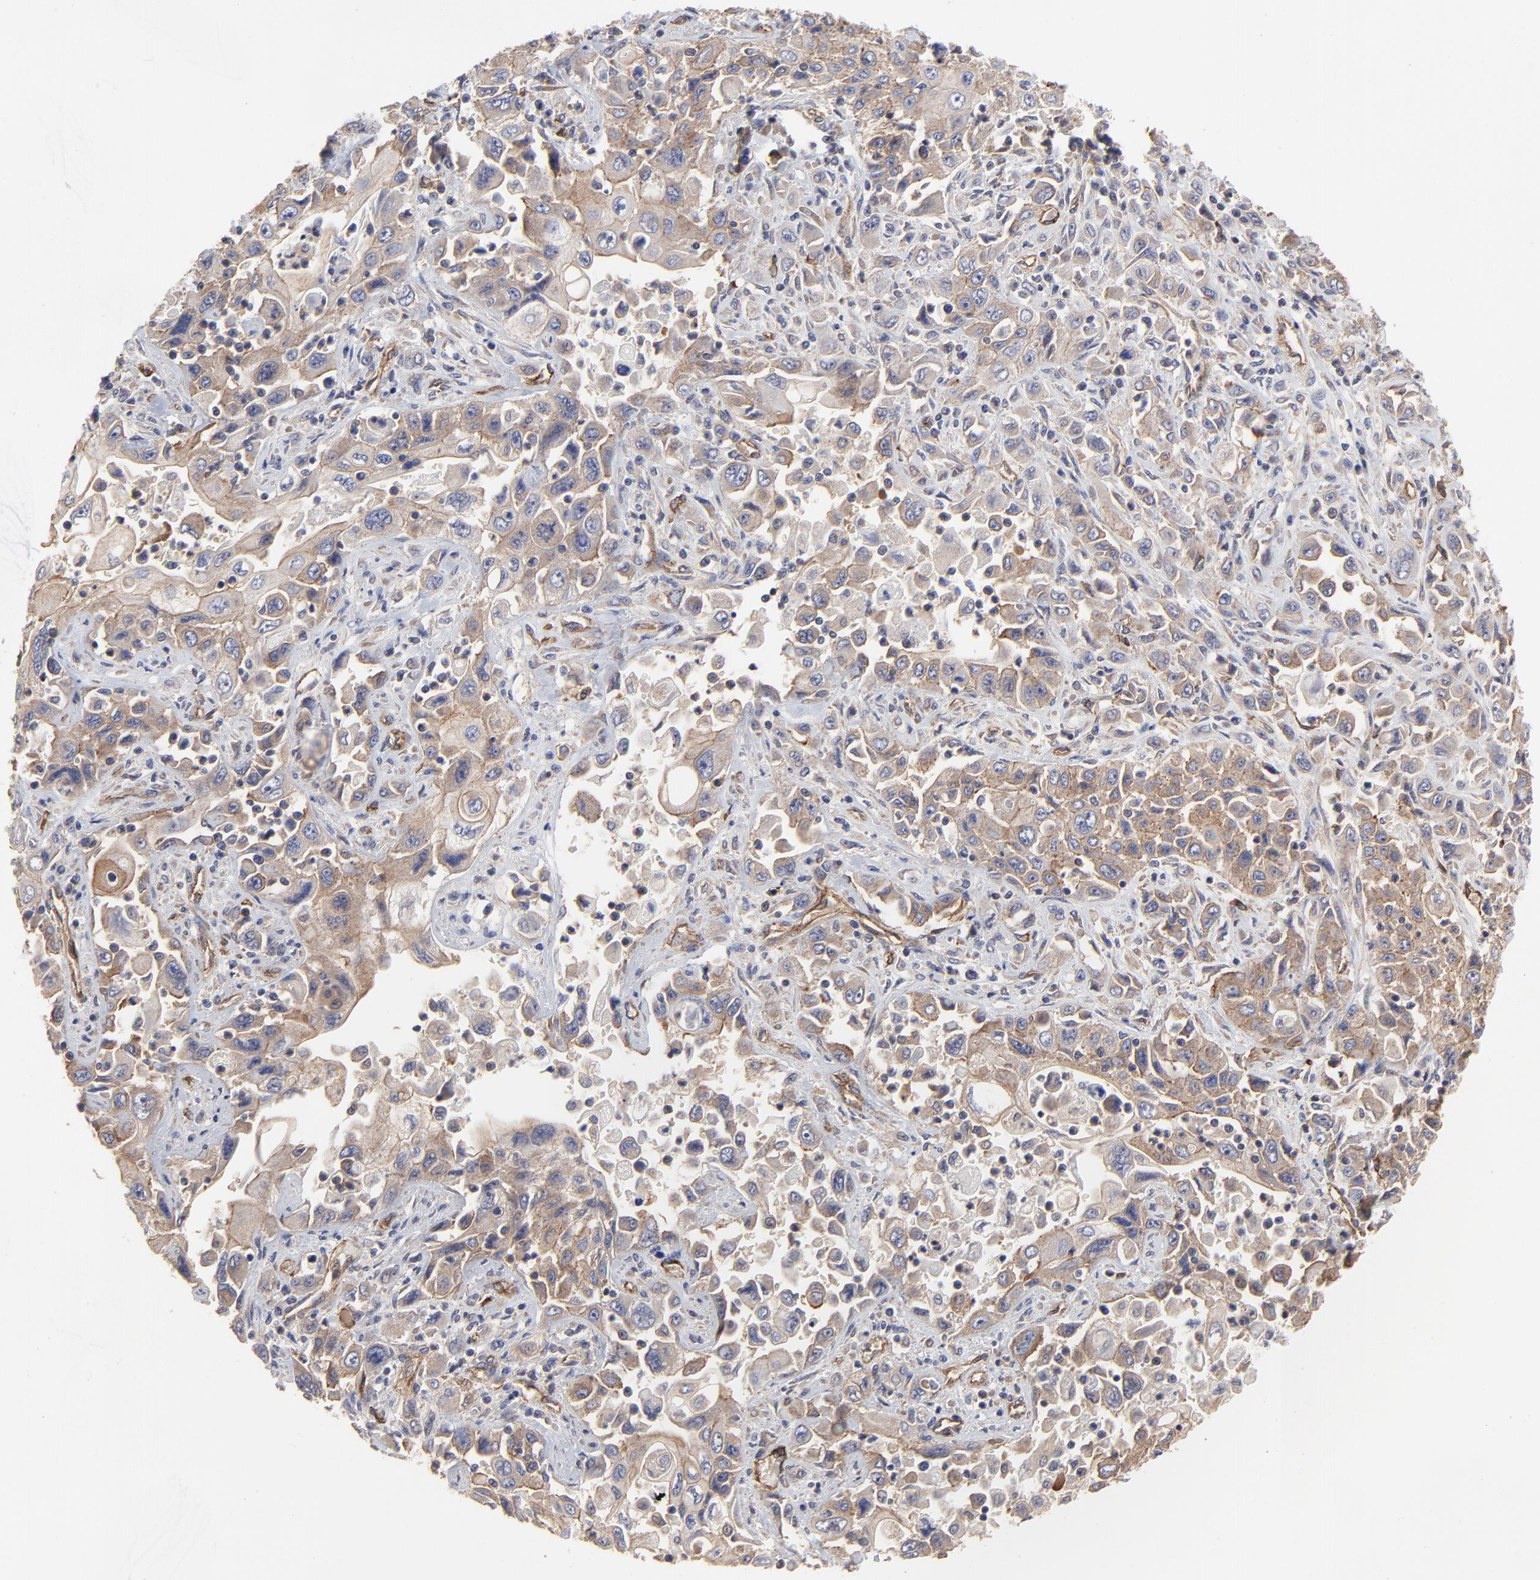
{"staining": {"intensity": "moderate", "quantity": ">75%", "location": "cytoplasmic/membranous"}, "tissue": "pancreatic cancer", "cell_type": "Tumor cells", "image_type": "cancer", "snomed": [{"axis": "morphology", "description": "Adenocarcinoma, NOS"}, {"axis": "topography", "description": "Pancreas"}], "caption": "An immunohistochemistry histopathology image of tumor tissue is shown. Protein staining in brown labels moderate cytoplasmic/membranous positivity in pancreatic adenocarcinoma within tumor cells. Using DAB (brown) and hematoxylin (blue) stains, captured at high magnification using brightfield microscopy.", "gene": "ARMT1", "patient": {"sex": "male", "age": 70}}